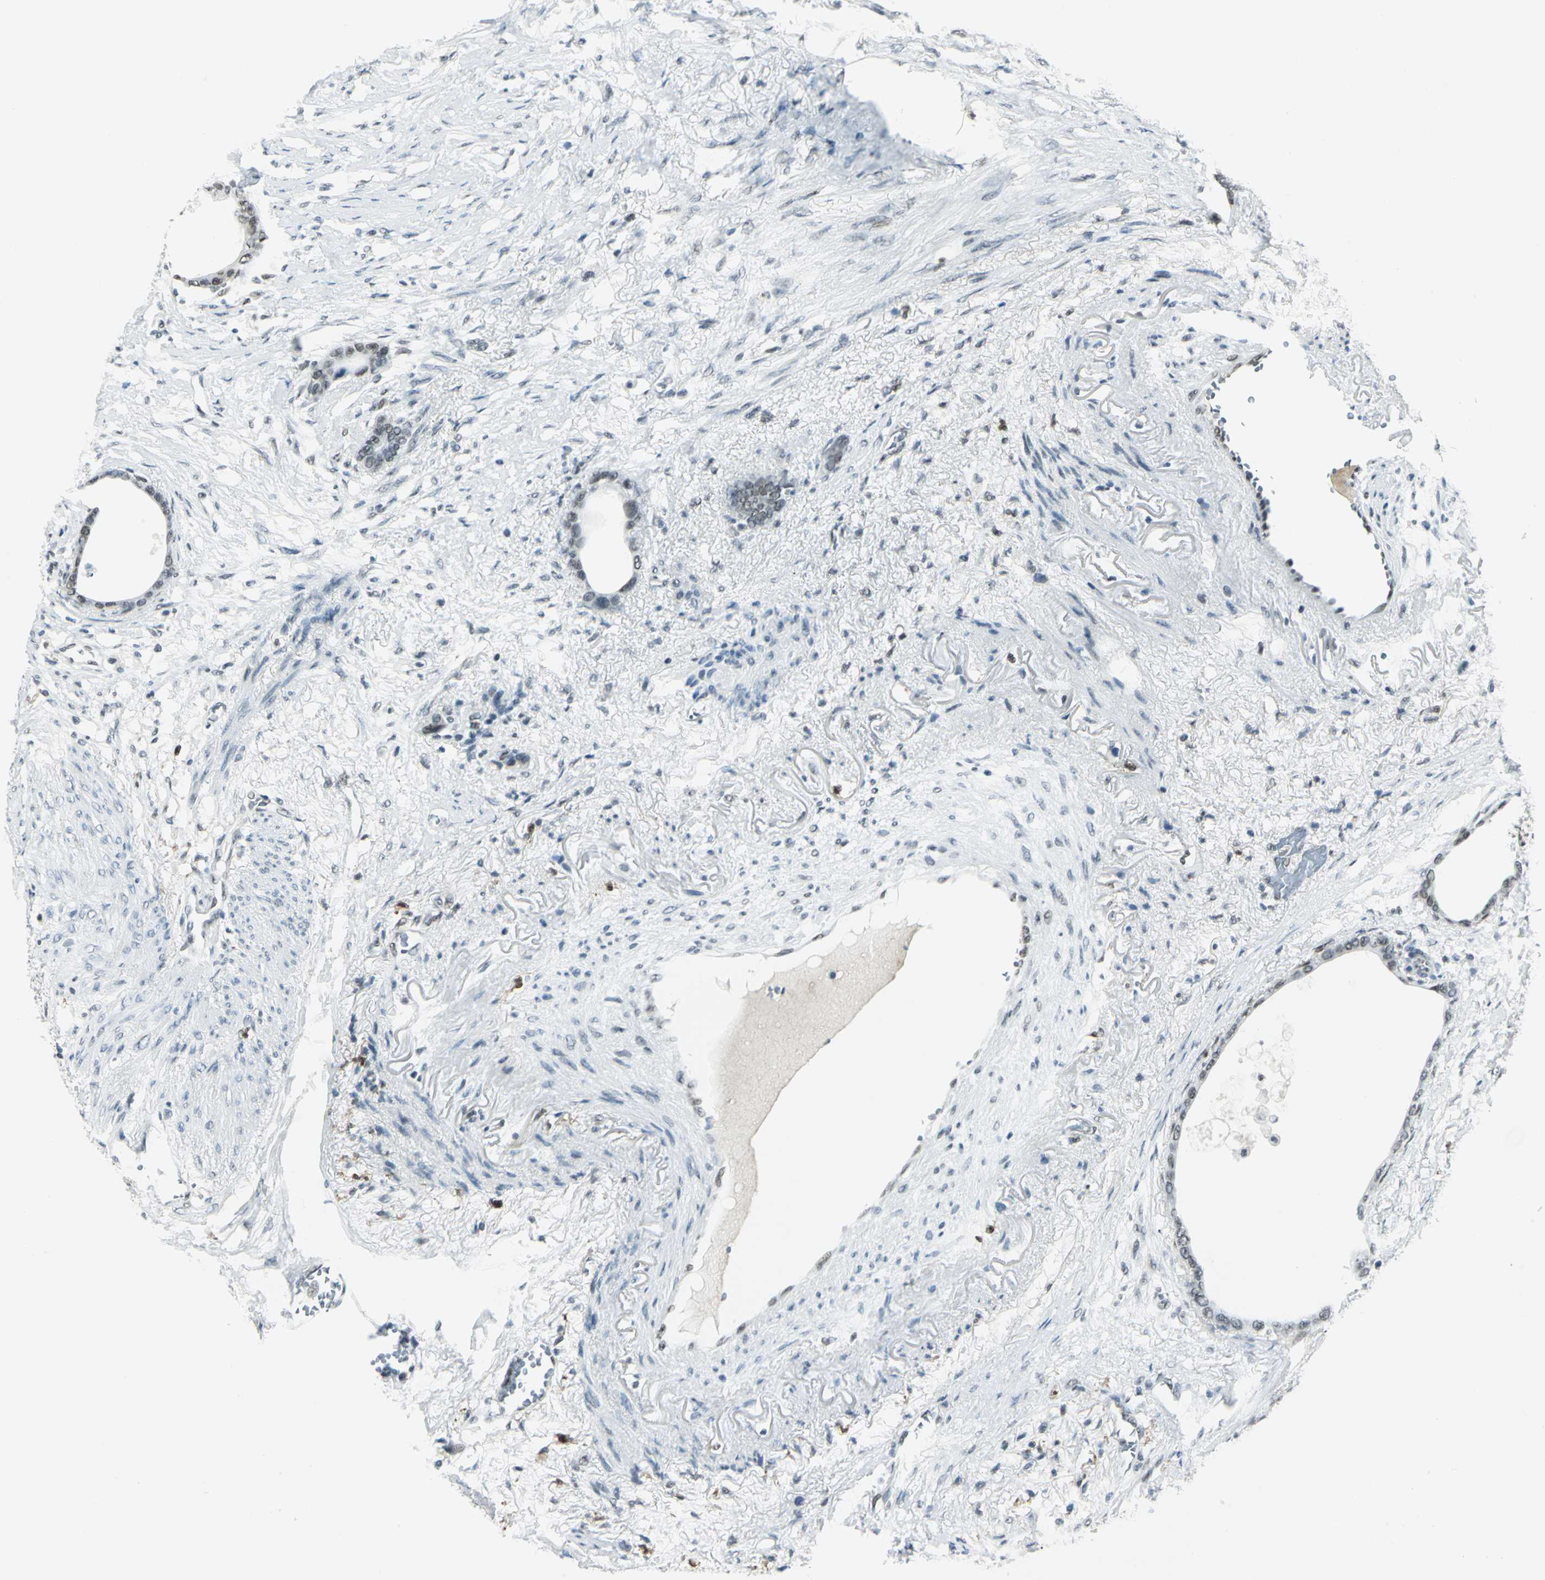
{"staining": {"intensity": "weak", "quantity": "<25%", "location": "nuclear"}, "tissue": "stomach cancer", "cell_type": "Tumor cells", "image_type": "cancer", "snomed": [{"axis": "morphology", "description": "Adenocarcinoma, NOS"}, {"axis": "topography", "description": "Stomach"}], "caption": "A high-resolution histopathology image shows immunohistochemistry staining of stomach cancer, which shows no significant positivity in tumor cells.", "gene": "MTMR10", "patient": {"sex": "female", "age": 75}}